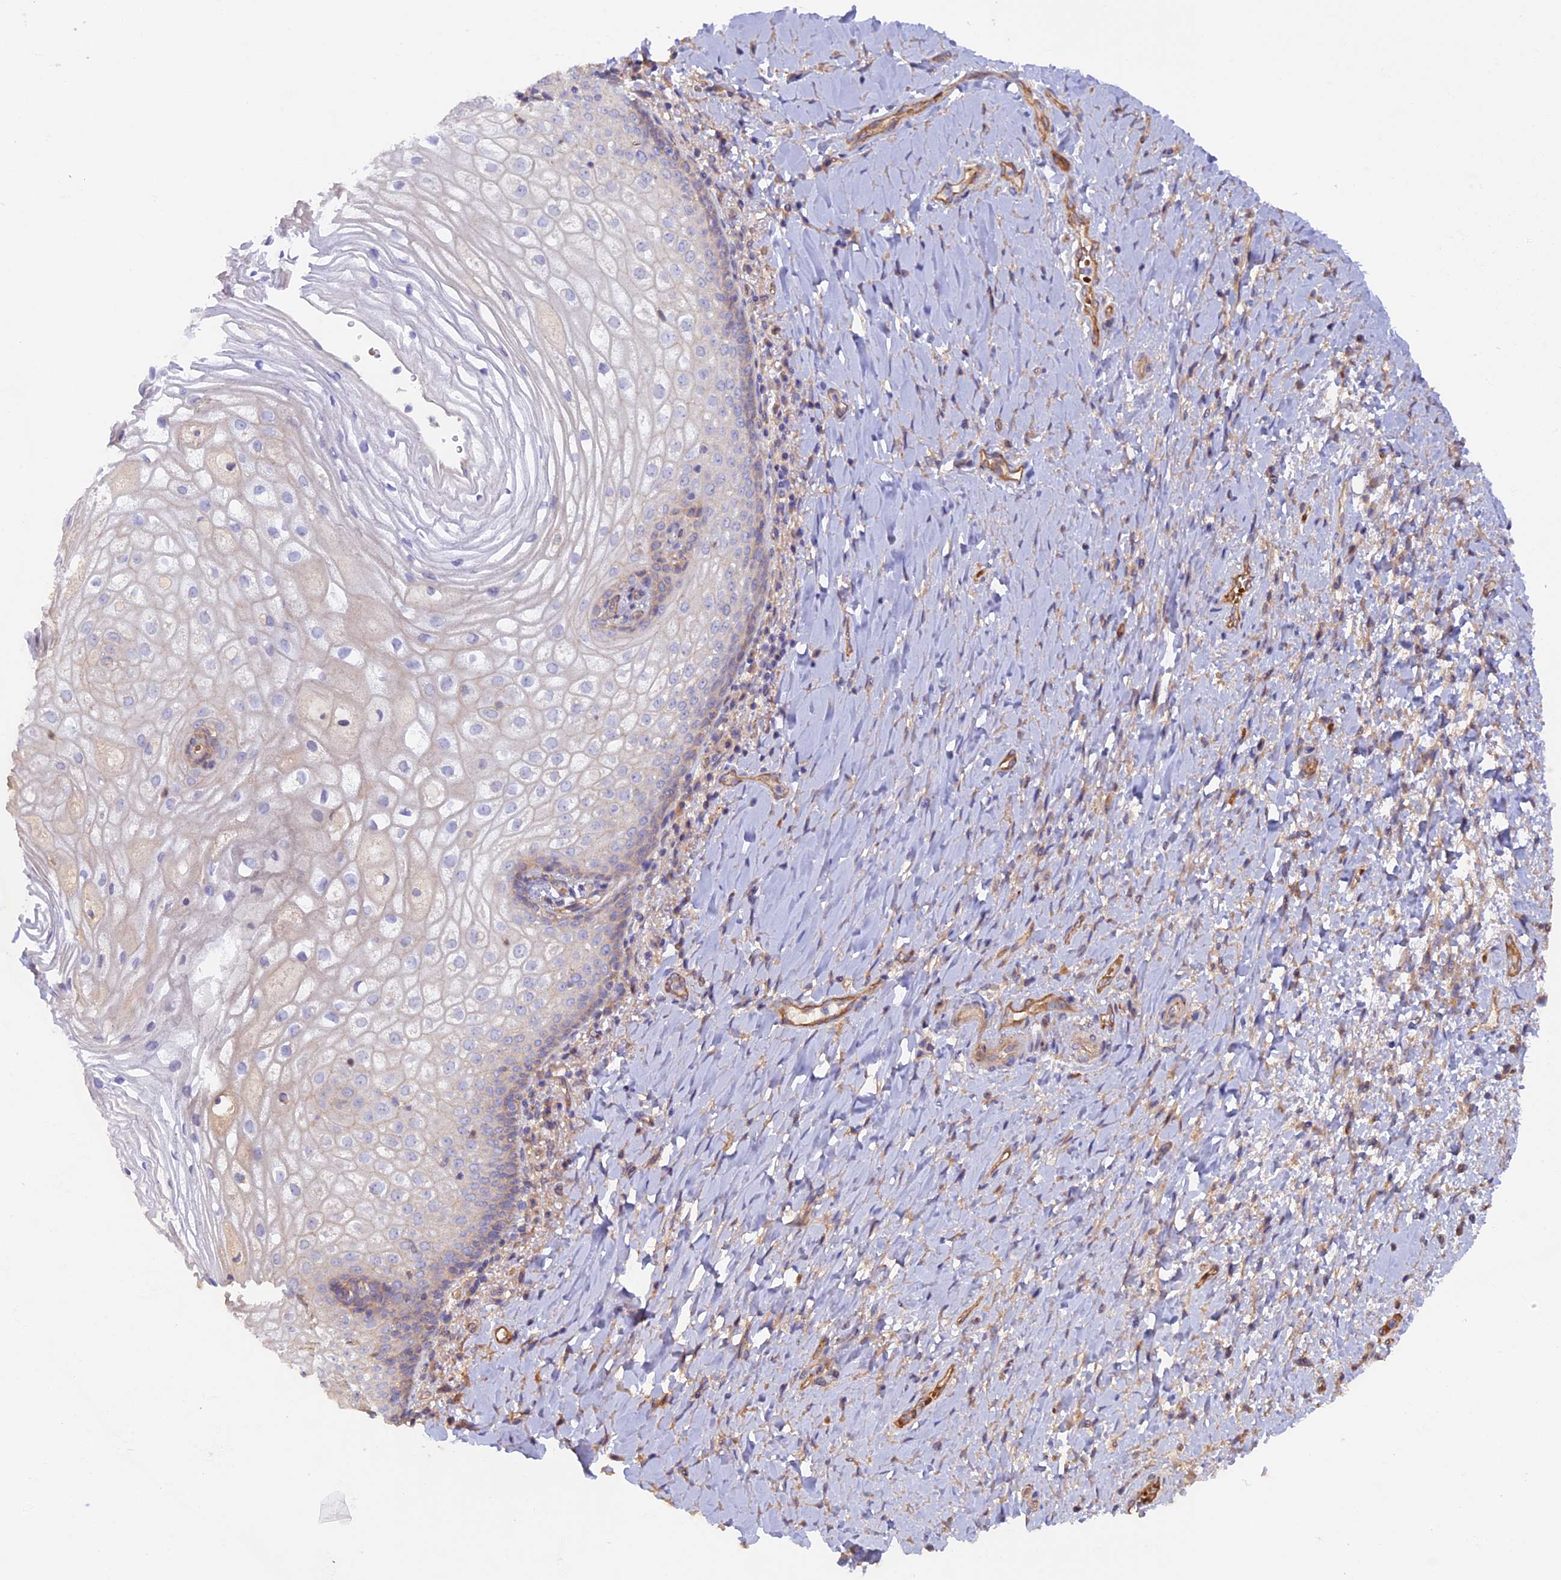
{"staining": {"intensity": "weak", "quantity": "<25%", "location": "cytoplasmic/membranous"}, "tissue": "vagina", "cell_type": "Squamous epithelial cells", "image_type": "normal", "snomed": [{"axis": "morphology", "description": "Normal tissue, NOS"}, {"axis": "topography", "description": "Vagina"}], "caption": "Immunohistochemistry image of normal vagina: human vagina stained with DAB reveals no significant protein expression in squamous epithelial cells. Brightfield microscopy of immunohistochemistry stained with DAB (3,3'-diaminobenzidine) (brown) and hematoxylin (blue), captured at high magnification.", "gene": "DUS3L", "patient": {"sex": "female", "age": 60}}